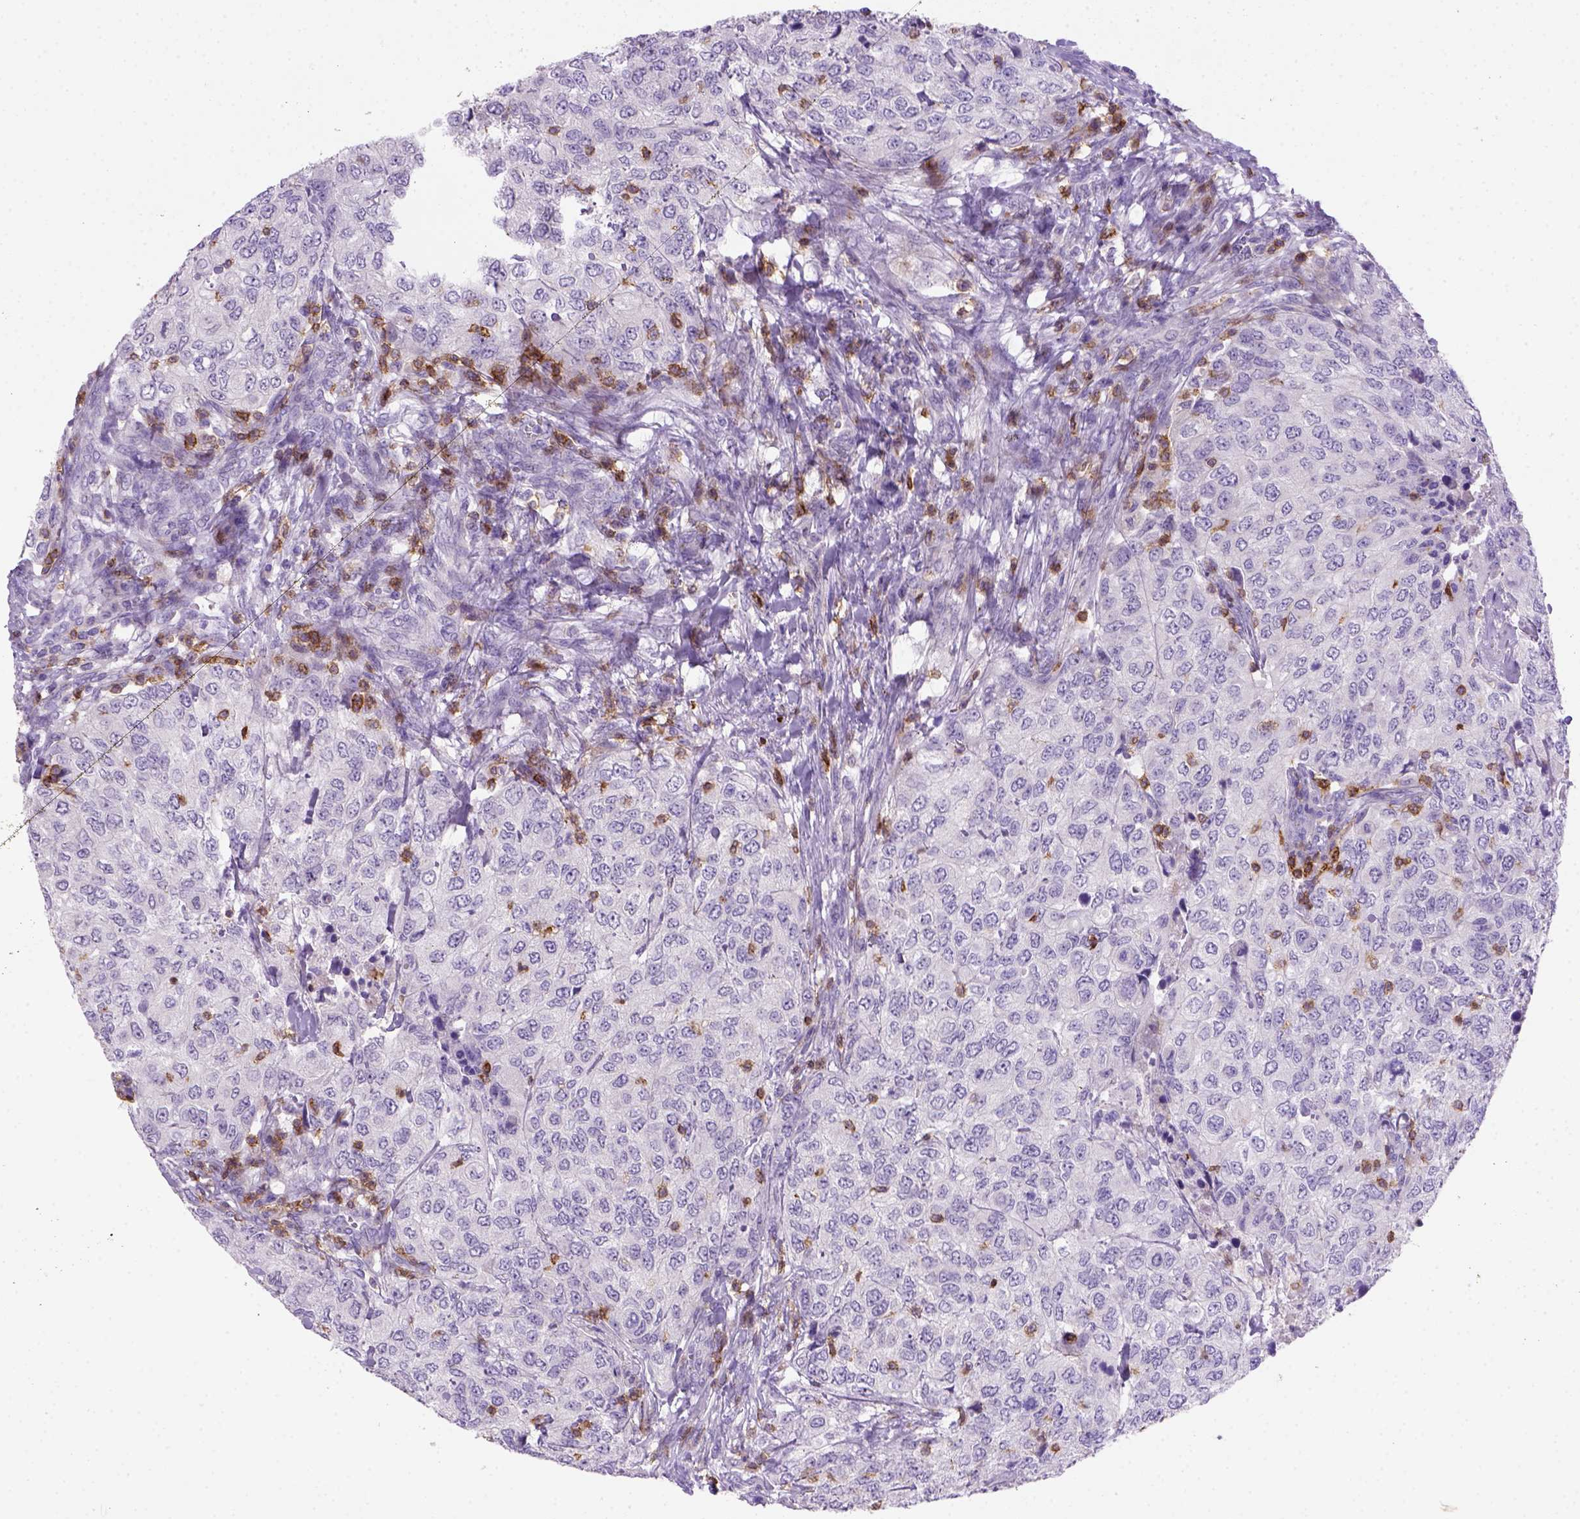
{"staining": {"intensity": "negative", "quantity": "none", "location": "none"}, "tissue": "urothelial cancer", "cell_type": "Tumor cells", "image_type": "cancer", "snomed": [{"axis": "morphology", "description": "Urothelial carcinoma, High grade"}, {"axis": "topography", "description": "Urinary bladder"}], "caption": "Immunohistochemistry (IHC) photomicrograph of human high-grade urothelial carcinoma stained for a protein (brown), which reveals no expression in tumor cells.", "gene": "CD3E", "patient": {"sex": "female", "age": 78}}